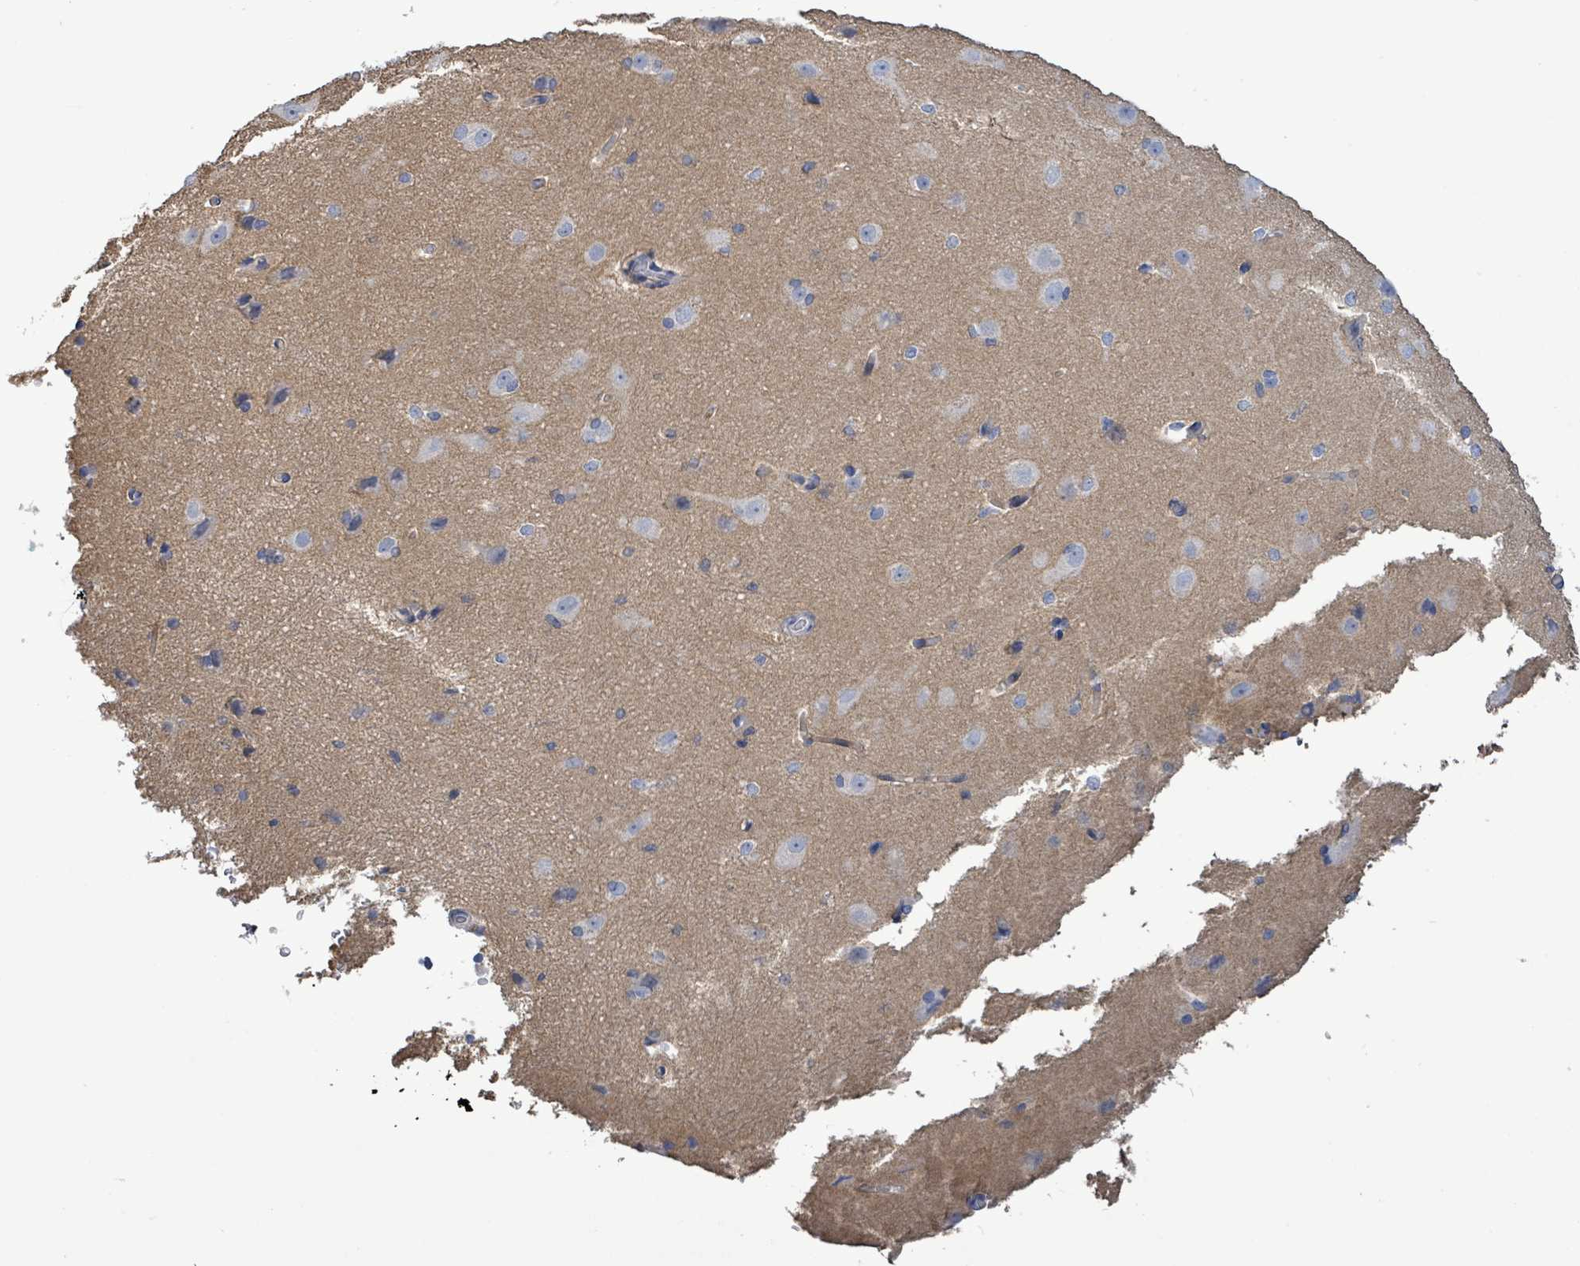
{"staining": {"intensity": "negative", "quantity": "none", "location": "none"}, "tissue": "cerebral cortex", "cell_type": "Endothelial cells", "image_type": "normal", "snomed": [{"axis": "morphology", "description": "Normal tissue, NOS"}, {"axis": "morphology", "description": "Inflammation, NOS"}, {"axis": "topography", "description": "Cerebral cortex"}], "caption": "Micrograph shows no protein expression in endothelial cells of benign cerebral cortex.", "gene": "HRAS", "patient": {"sex": "male", "age": 6}}